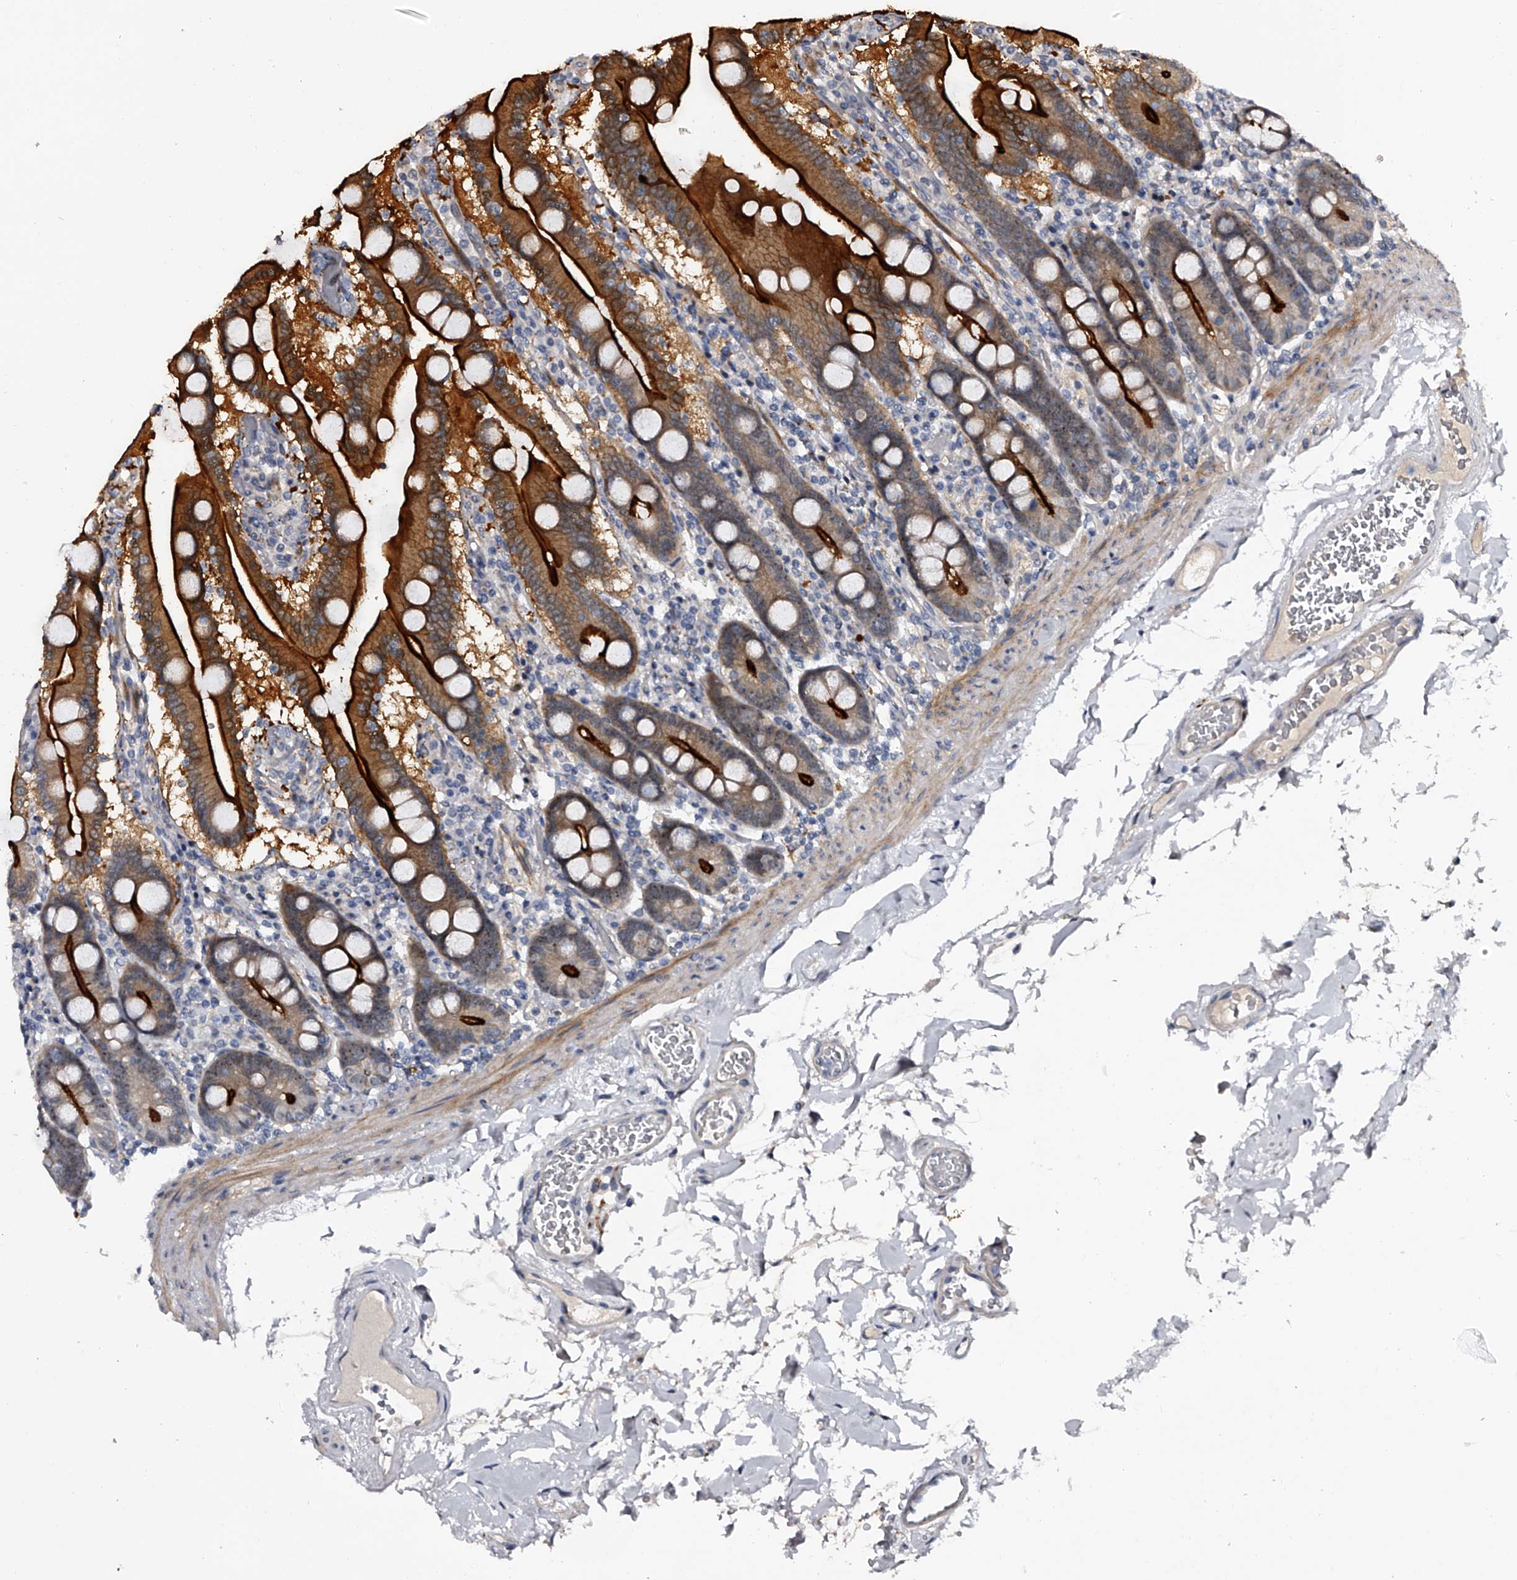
{"staining": {"intensity": "strong", "quantity": "25%-75%", "location": "cytoplasmic/membranous"}, "tissue": "duodenum", "cell_type": "Glandular cells", "image_type": "normal", "snomed": [{"axis": "morphology", "description": "Normal tissue, NOS"}, {"axis": "topography", "description": "Duodenum"}], "caption": "IHC (DAB (3,3'-diaminobenzidine)) staining of benign duodenum shows strong cytoplasmic/membranous protein expression in approximately 25%-75% of glandular cells. (Brightfield microscopy of DAB IHC at high magnification).", "gene": "MDN1", "patient": {"sex": "male", "age": 55}}